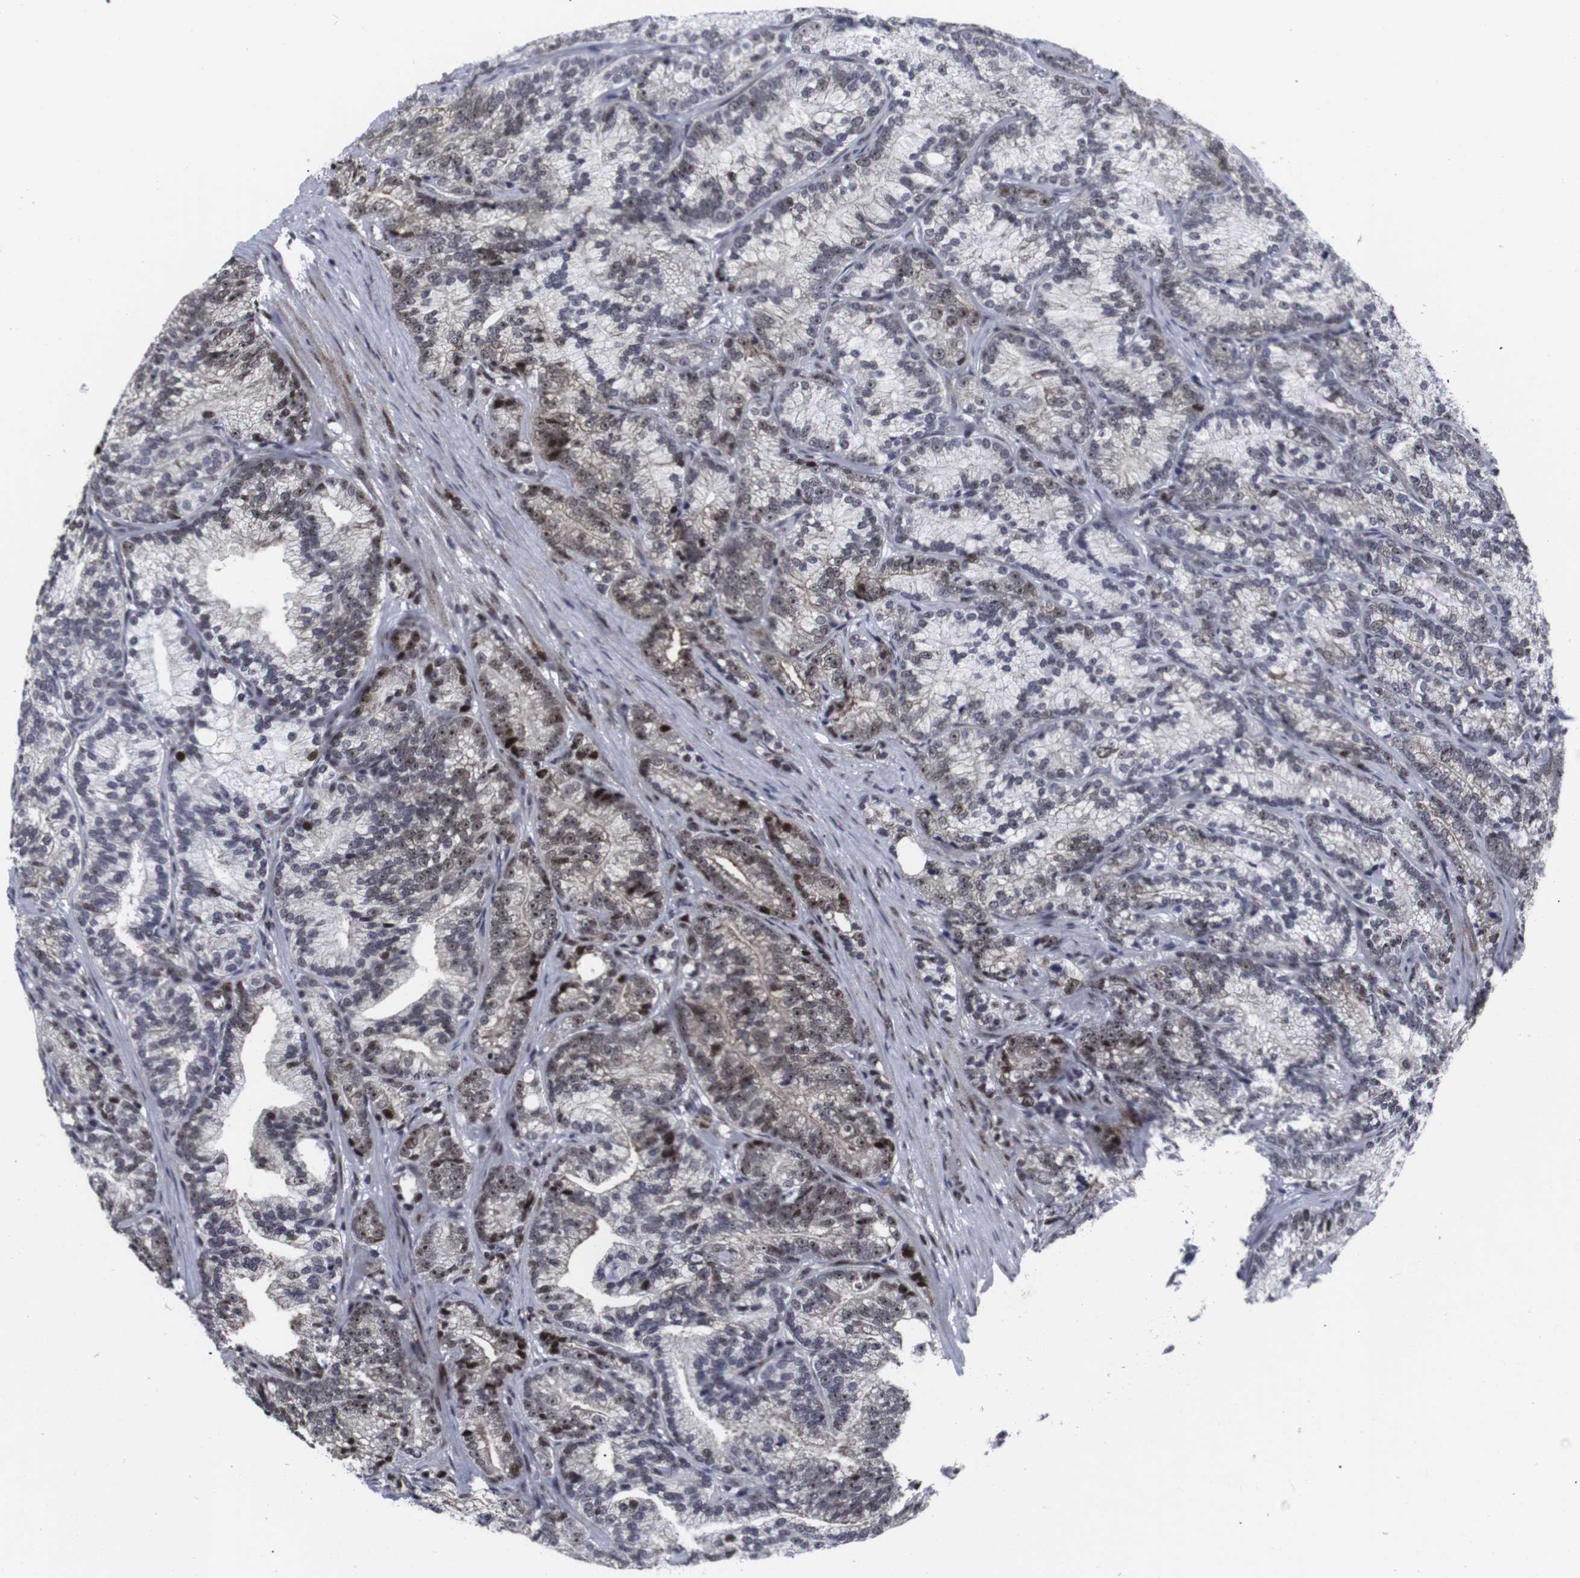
{"staining": {"intensity": "strong", "quantity": "25%-75%", "location": "nuclear"}, "tissue": "prostate cancer", "cell_type": "Tumor cells", "image_type": "cancer", "snomed": [{"axis": "morphology", "description": "Adenocarcinoma, Low grade"}, {"axis": "topography", "description": "Prostate"}], "caption": "Protein staining of prostate cancer tissue demonstrates strong nuclear expression in about 25%-75% of tumor cells.", "gene": "MLH1", "patient": {"sex": "male", "age": 89}}